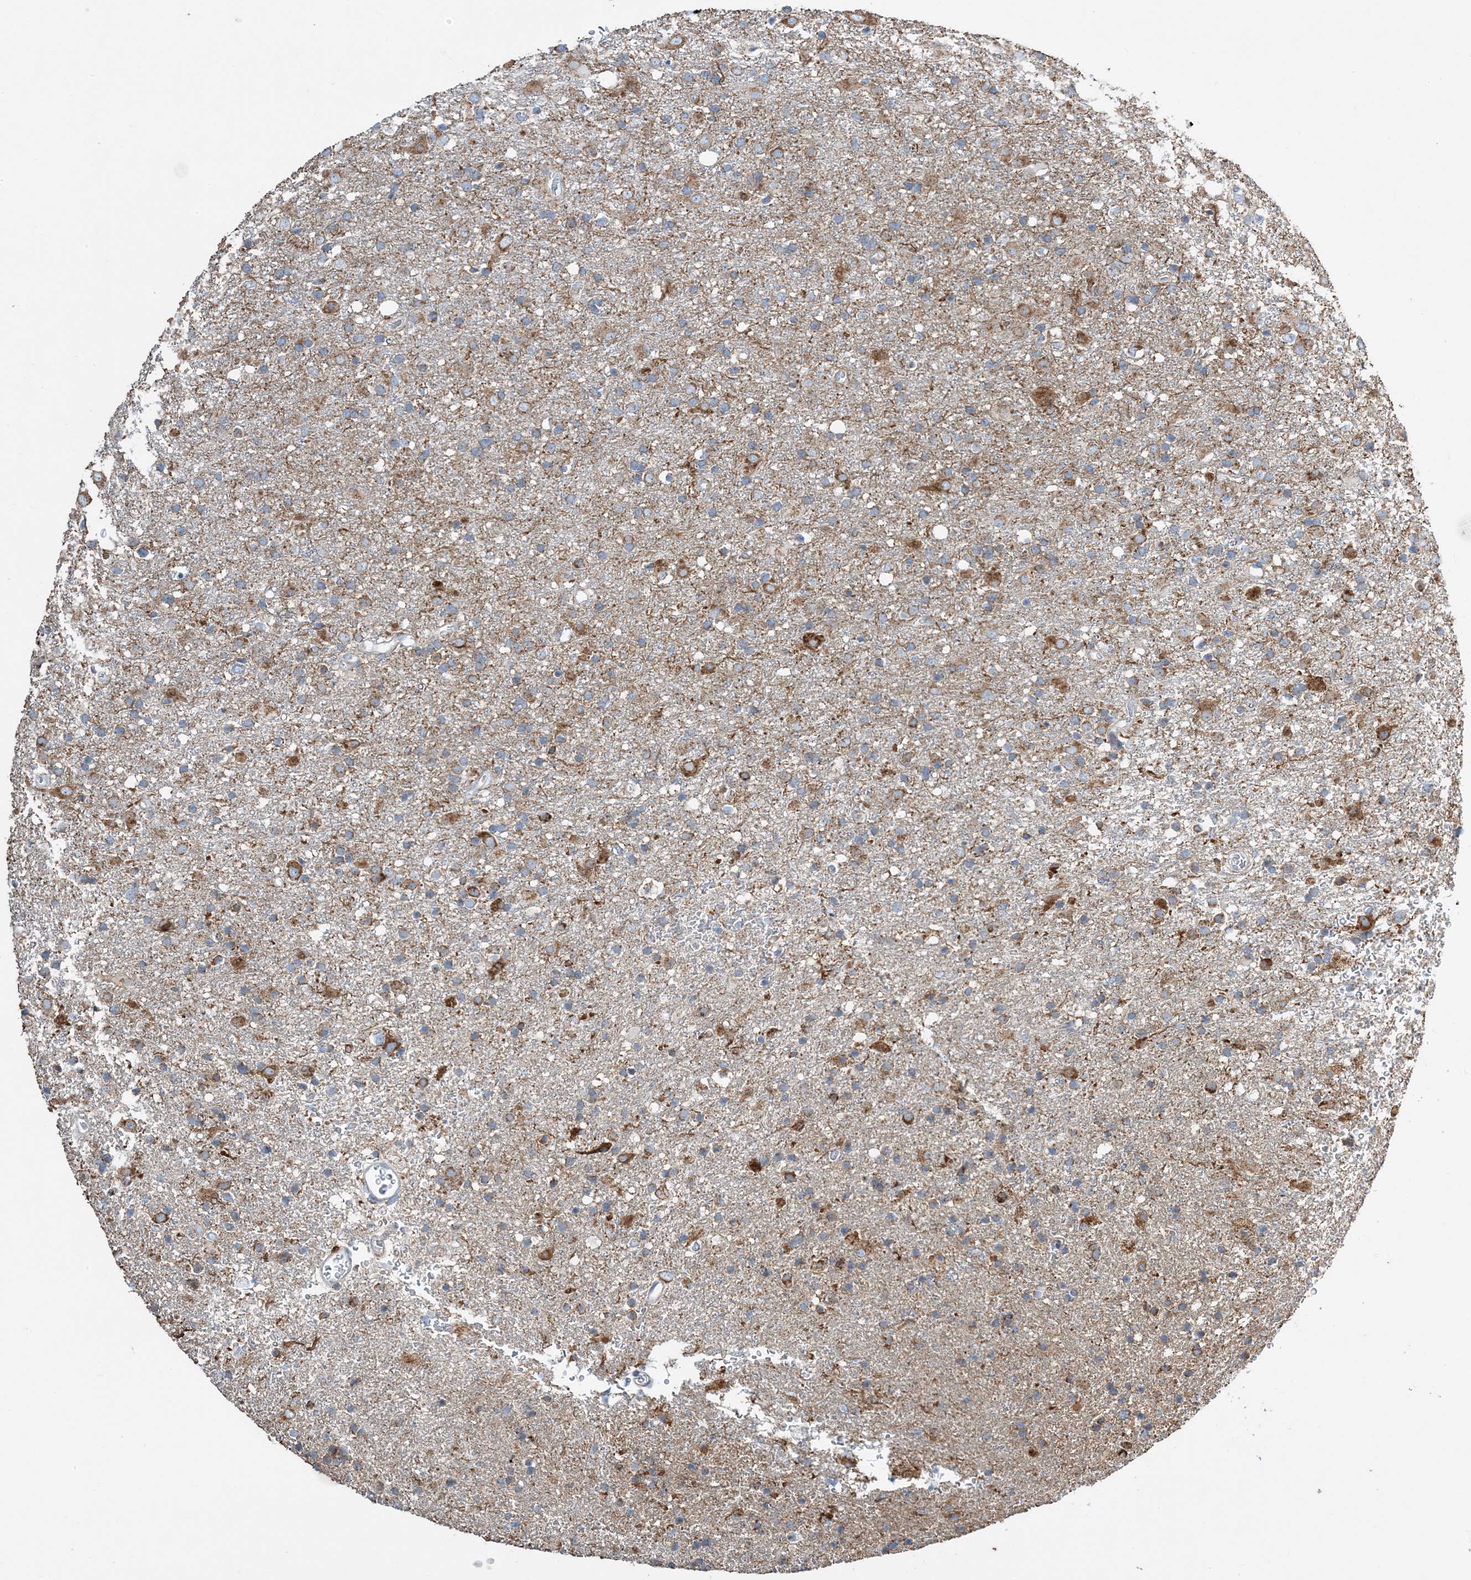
{"staining": {"intensity": "moderate", "quantity": "25%-75%", "location": "cytoplasmic/membranous"}, "tissue": "glioma", "cell_type": "Tumor cells", "image_type": "cancer", "snomed": [{"axis": "morphology", "description": "Glioma, malignant, Low grade"}, {"axis": "topography", "description": "Brain"}], "caption": "IHC micrograph of neoplastic tissue: human malignant low-grade glioma stained using immunohistochemistry exhibits medium levels of moderate protein expression localized specifically in the cytoplasmic/membranous of tumor cells, appearing as a cytoplasmic/membranous brown color.", "gene": "TMLHE", "patient": {"sex": "male", "age": 65}}